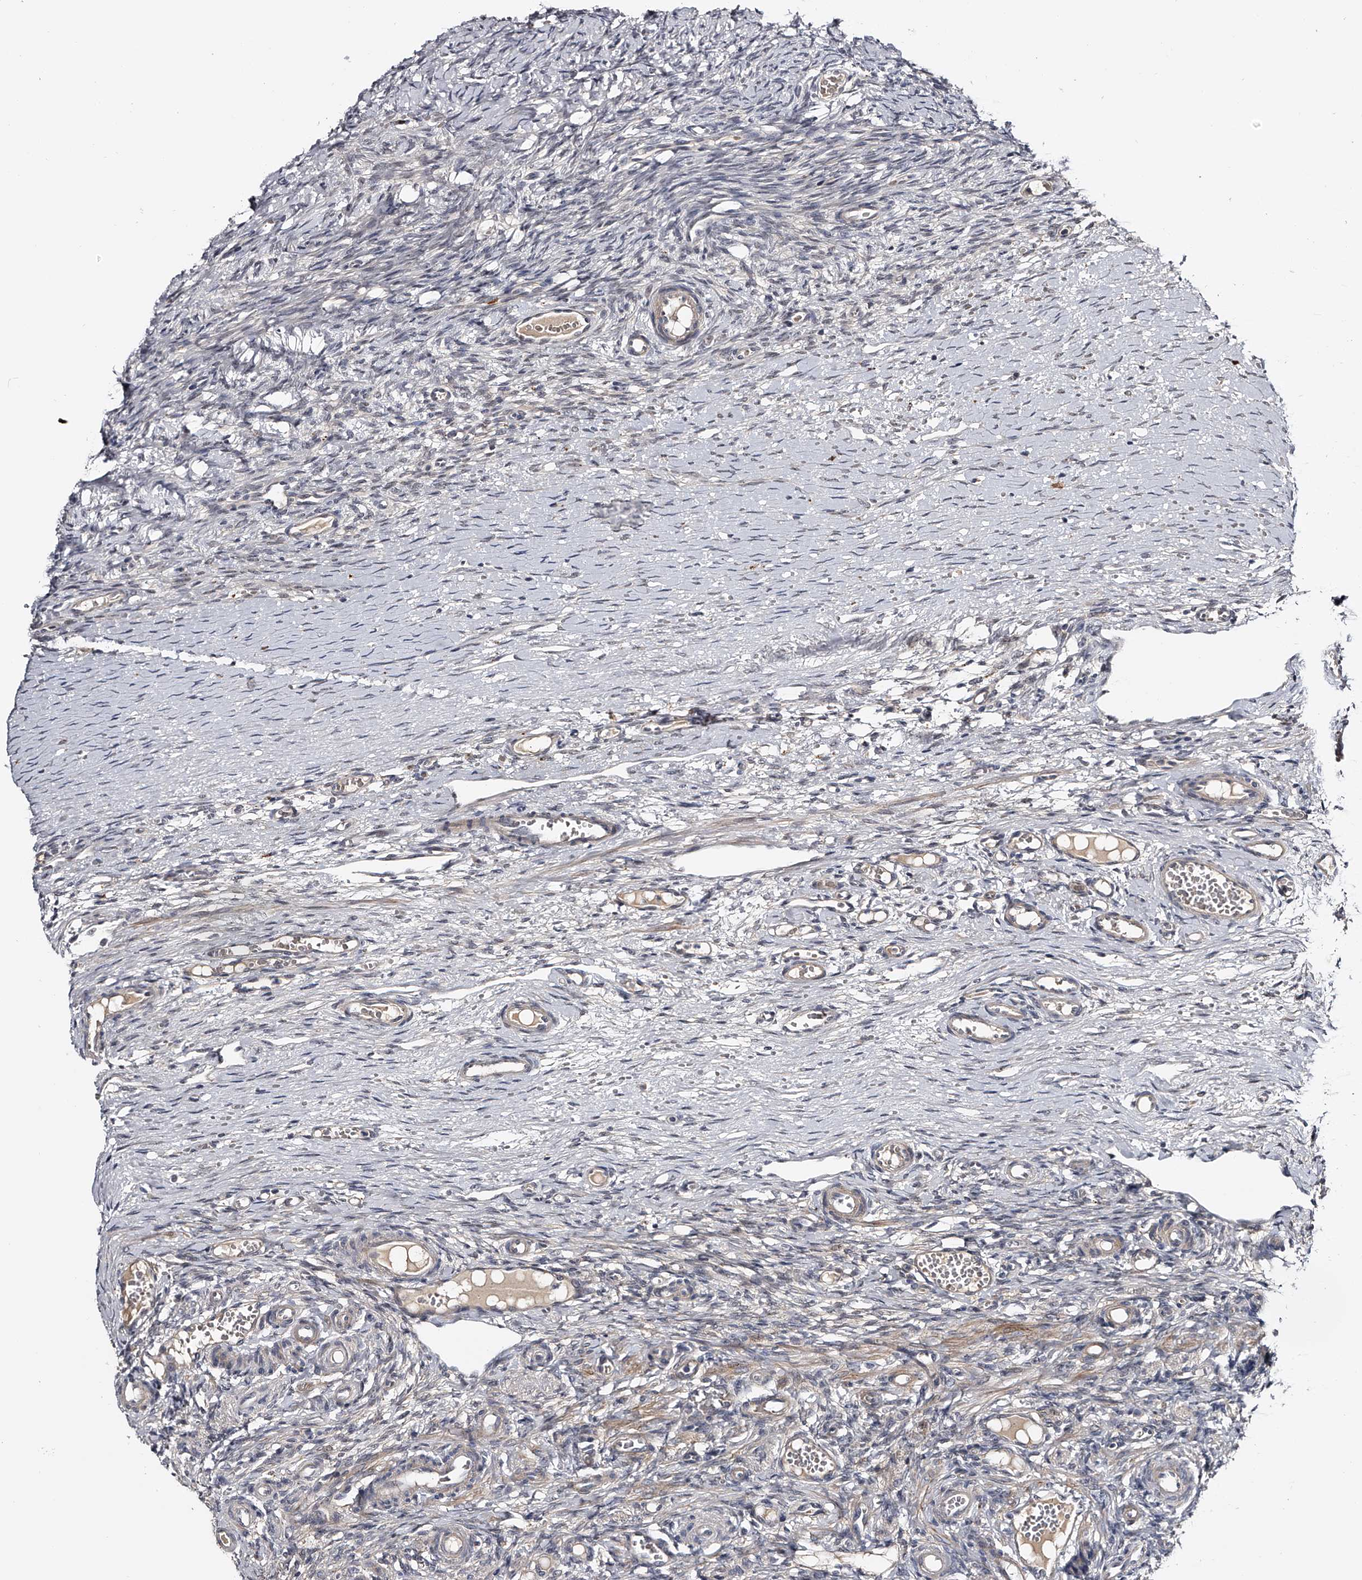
{"staining": {"intensity": "weak", "quantity": "<25%", "location": "cytoplasmic/membranous"}, "tissue": "ovary", "cell_type": "Ovarian stroma cells", "image_type": "normal", "snomed": [{"axis": "morphology", "description": "Adenocarcinoma, NOS"}, {"axis": "topography", "description": "Endometrium"}], "caption": "Immunohistochemistry (IHC) of unremarkable human ovary exhibits no positivity in ovarian stroma cells.", "gene": "MDN1", "patient": {"sex": "female", "age": 32}}